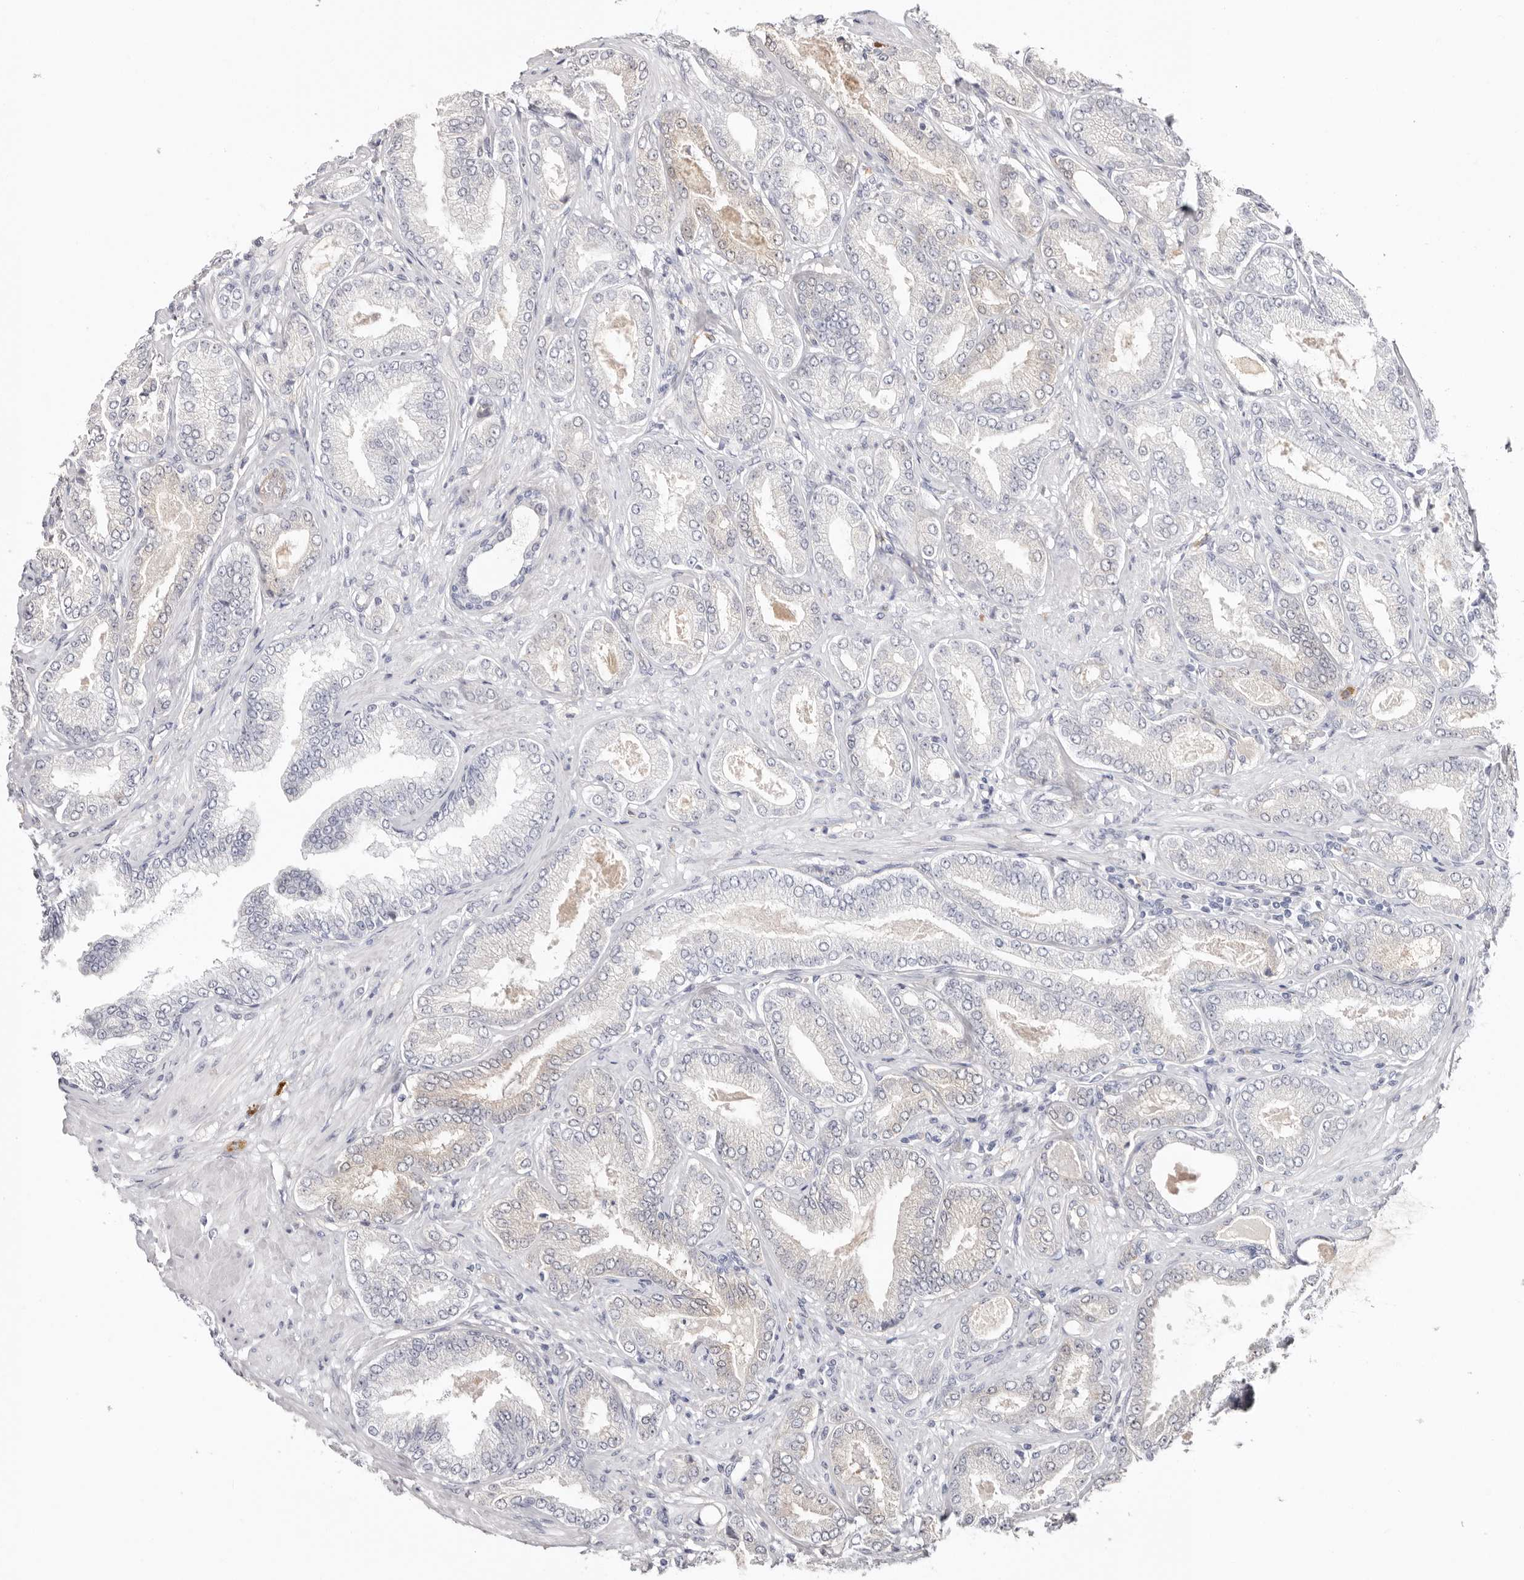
{"staining": {"intensity": "negative", "quantity": "none", "location": "none"}, "tissue": "prostate cancer", "cell_type": "Tumor cells", "image_type": "cancer", "snomed": [{"axis": "morphology", "description": "Adenocarcinoma, Low grade"}, {"axis": "topography", "description": "Prostate"}], "caption": "Immunohistochemical staining of human adenocarcinoma (low-grade) (prostate) exhibits no significant staining in tumor cells.", "gene": "PKDCC", "patient": {"sex": "male", "age": 63}}